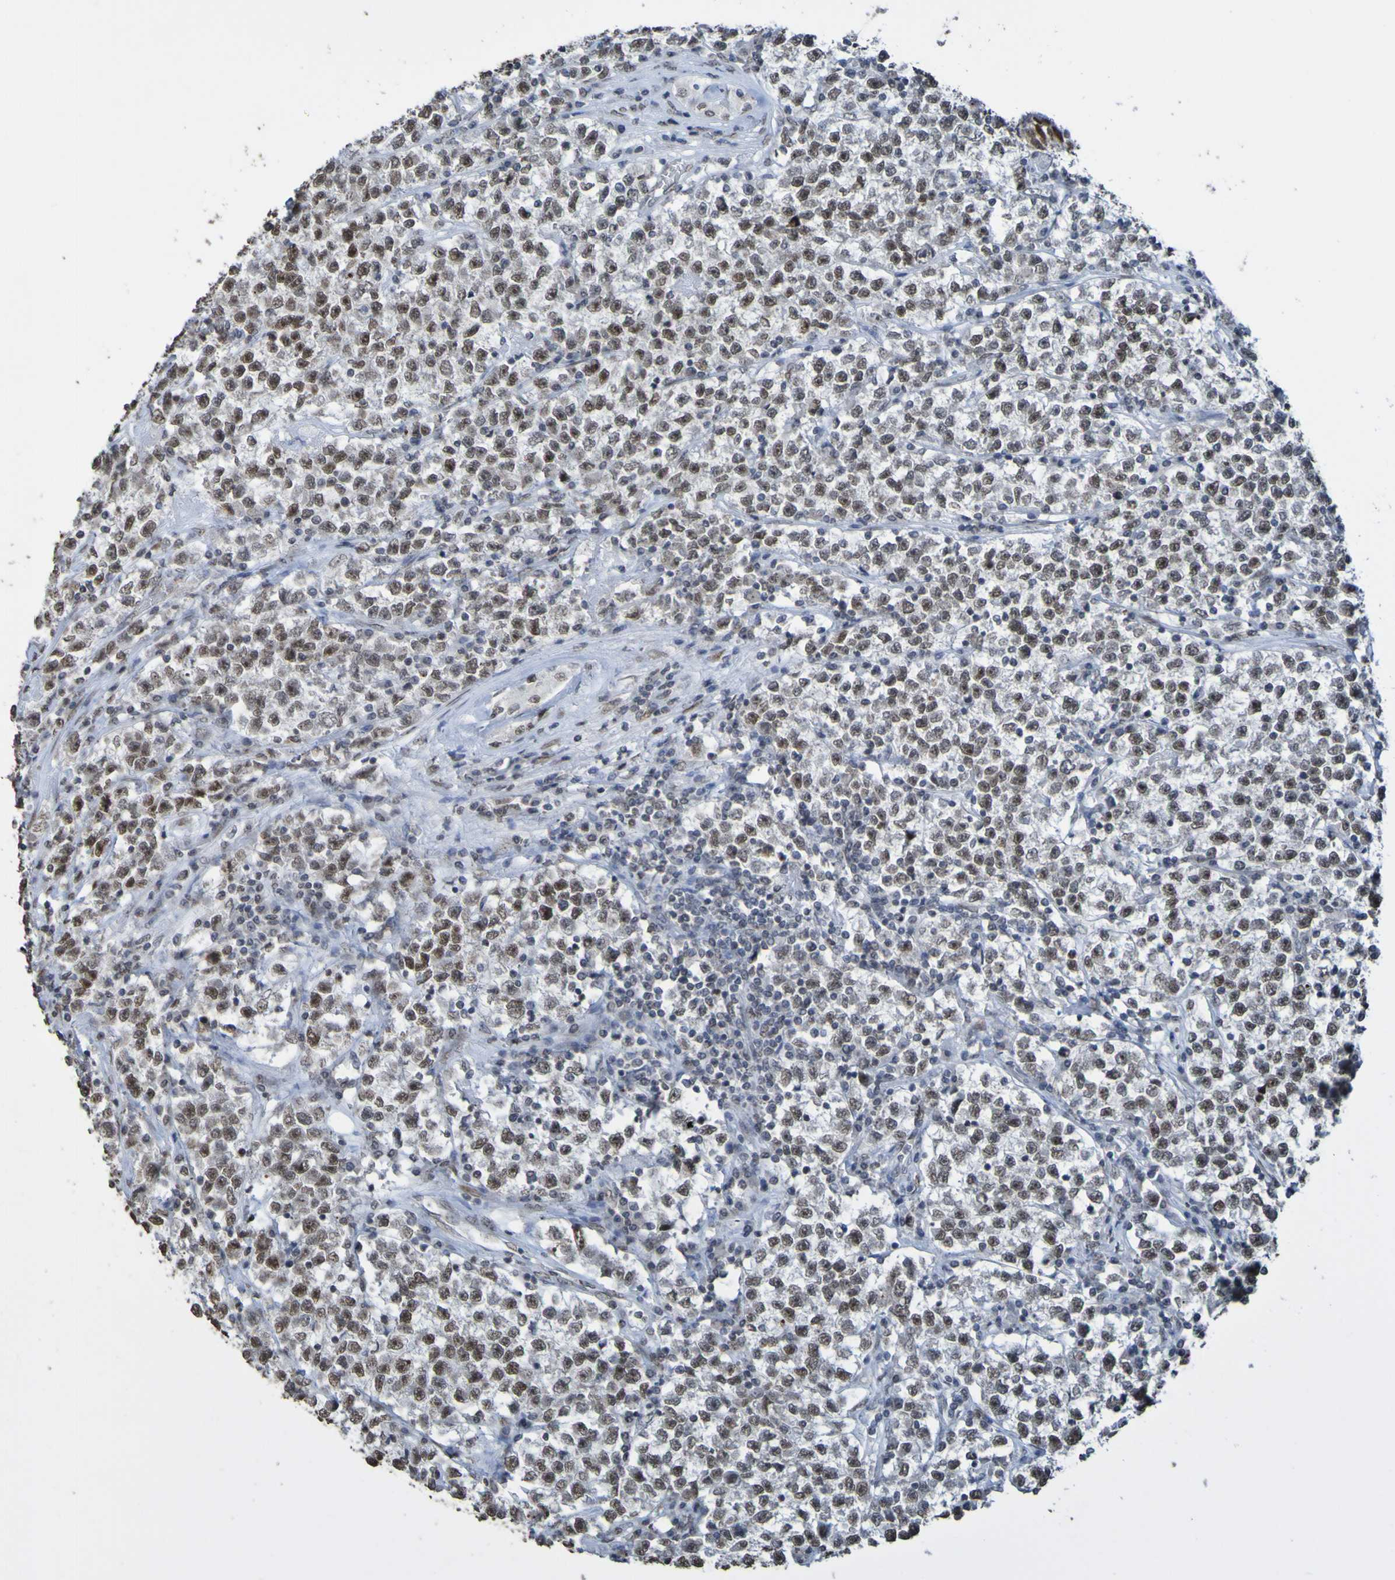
{"staining": {"intensity": "weak", "quantity": ">75%", "location": "nuclear"}, "tissue": "testis cancer", "cell_type": "Tumor cells", "image_type": "cancer", "snomed": [{"axis": "morphology", "description": "Seminoma, NOS"}, {"axis": "topography", "description": "Testis"}], "caption": "Immunohistochemical staining of human seminoma (testis) exhibits weak nuclear protein expression in about >75% of tumor cells.", "gene": "ALKBH2", "patient": {"sex": "male", "age": 22}}